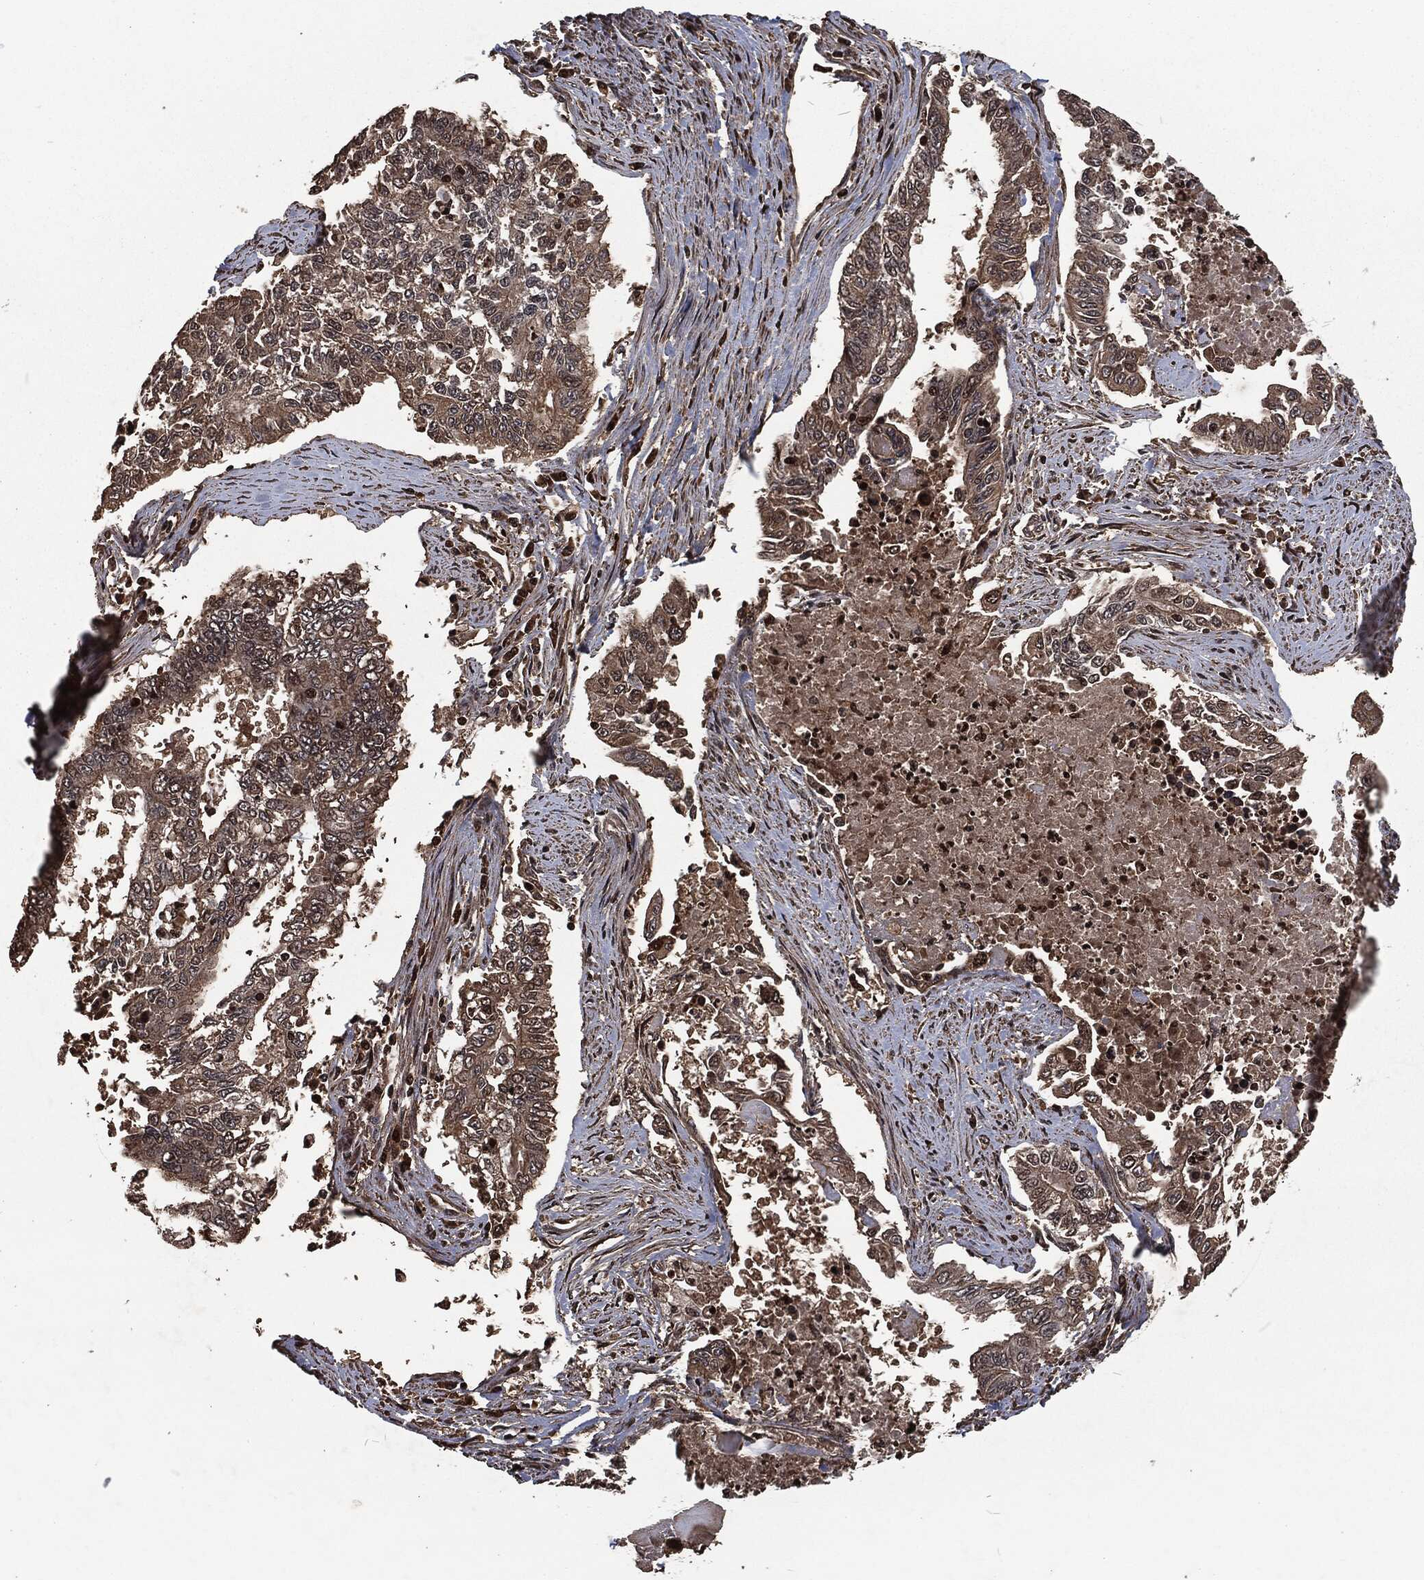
{"staining": {"intensity": "weak", "quantity": "25%-75%", "location": "cytoplasmic/membranous"}, "tissue": "endometrial cancer", "cell_type": "Tumor cells", "image_type": "cancer", "snomed": [{"axis": "morphology", "description": "Adenocarcinoma, NOS"}, {"axis": "topography", "description": "Uterus"}], "caption": "Immunohistochemical staining of adenocarcinoma (endometrial) exhibits low levels of weak cytoplasmic/membranous staining in about 25%-75% of tumor cells.", "gene": "SNAI1", "patient": {"sex": "female", "age": 59}}